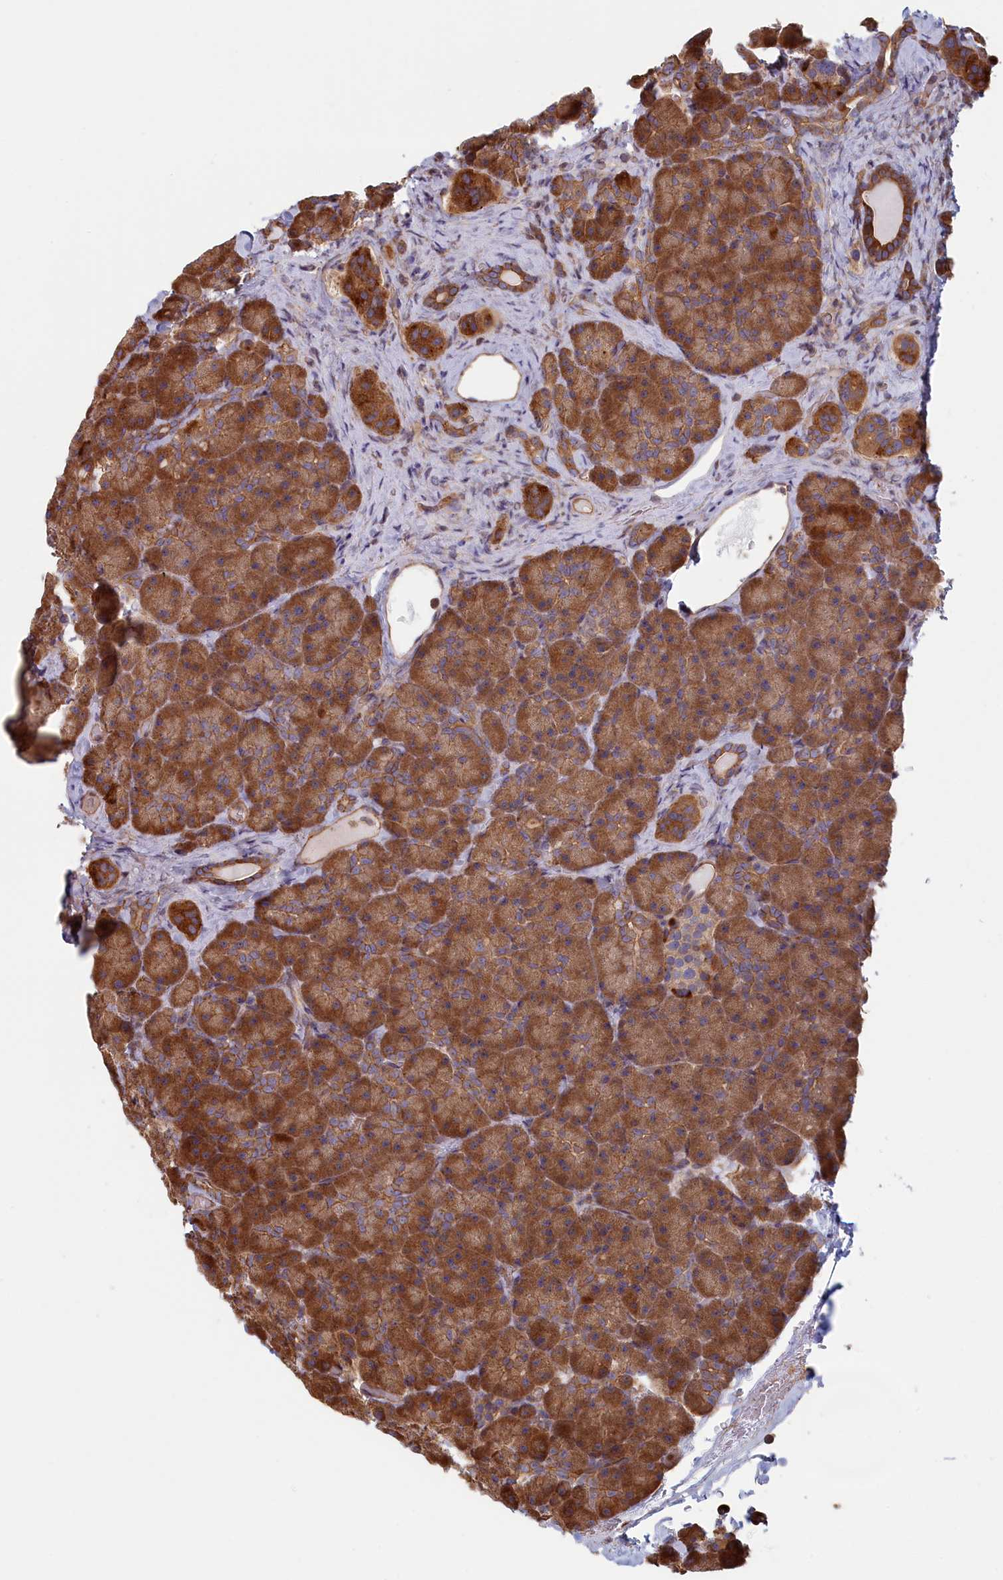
{"staining": {"intensity": "moderate", "quantity": ">75%", "location": "cytoplasmic/membranous"}, "tissue": "pancreas", "cell_type": "Exocrine glandular cells", "image_type": "normal", "snomed": [{"axis": "morphology", "description": "Normal tissue, NOS"}, {"axis": "topography", "description": "Pancreas"}], "caption": "Moderate cytoplasmic/membranous expression is present in approximately >75% of exocrine glandular cells in benign pancreas. (DAB IHC, brown staining for protein, blue staining for nuclei).", "gene": "RILPL1", "patient": {"sex": "male", "age": 36}}